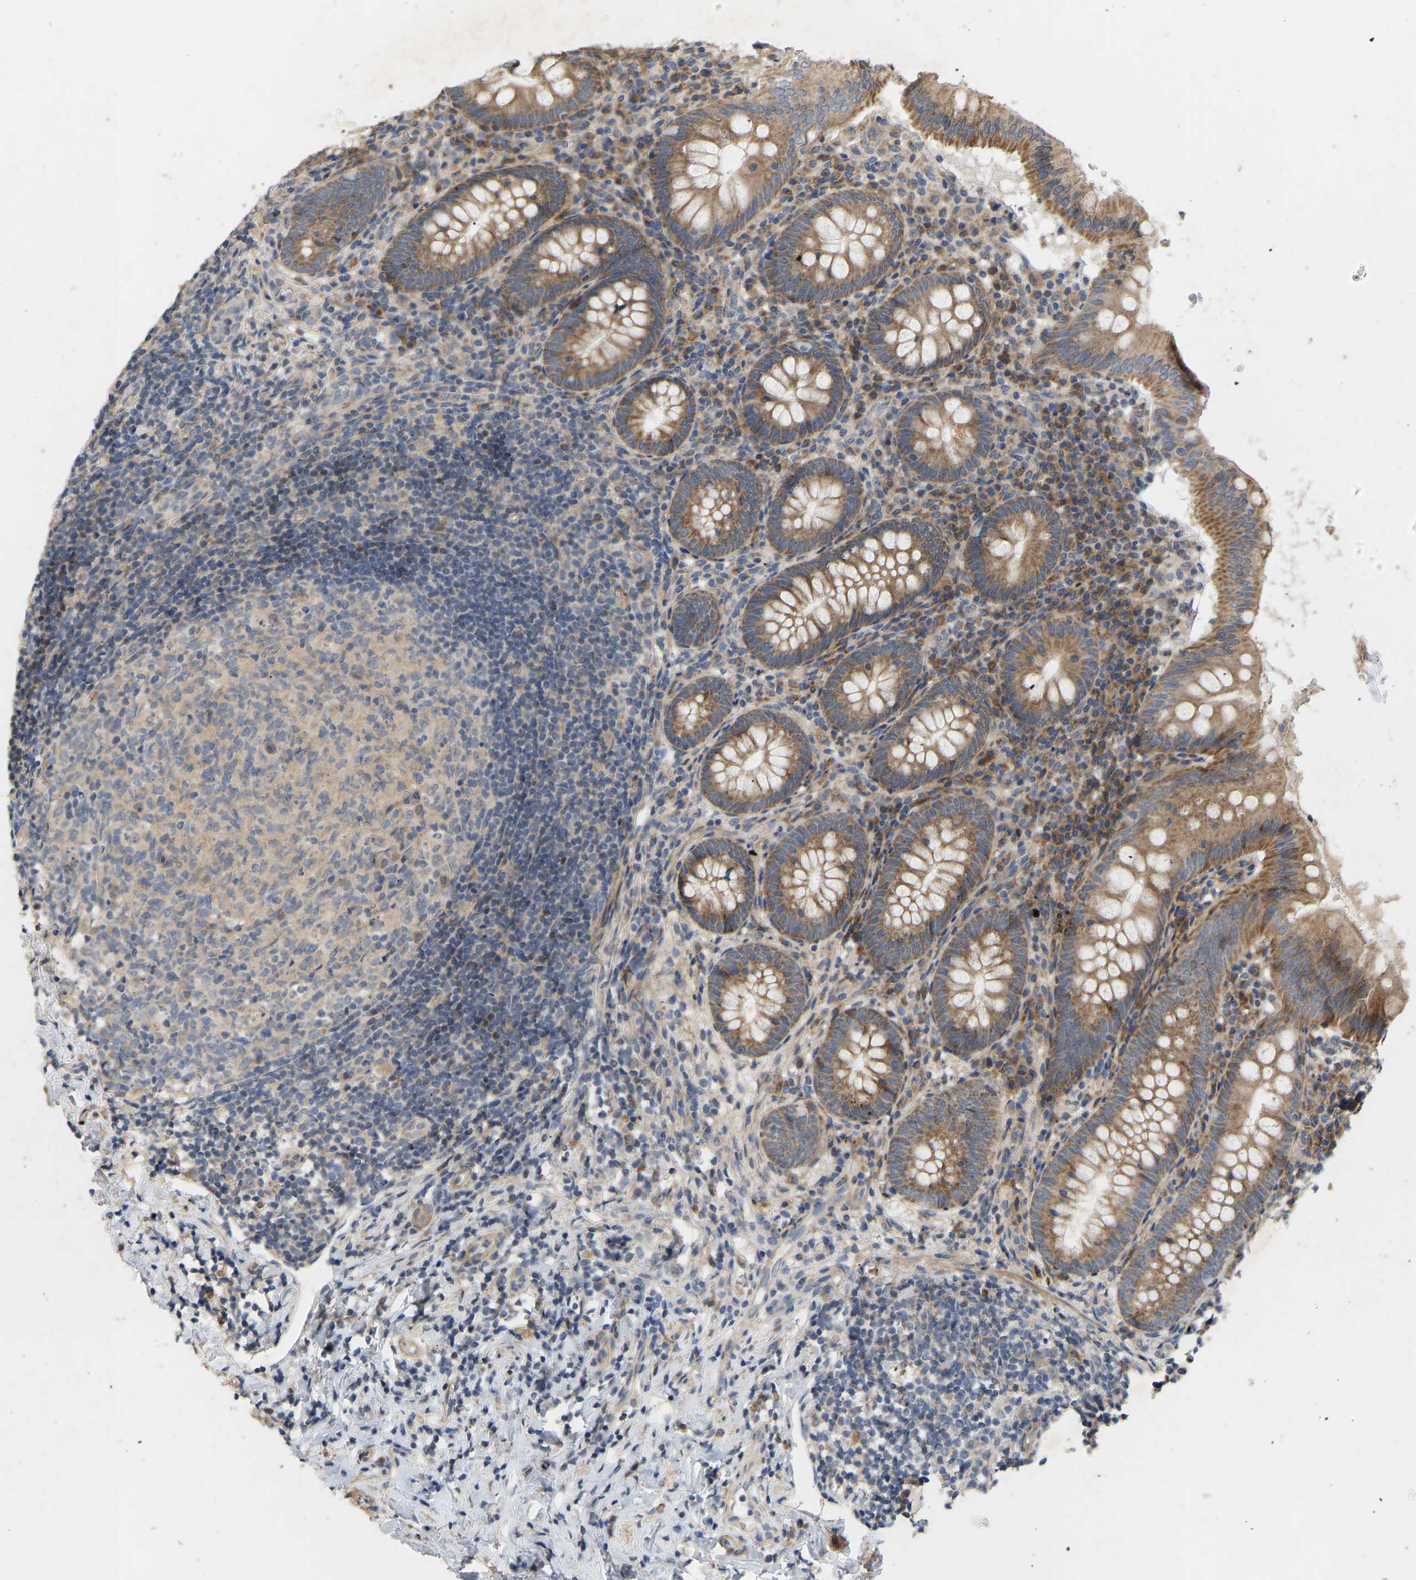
{"staining": {"intensity": "moderate", "quantity": ">75%", "location": "cytoplasmic/membranous"}, "tissue": "appendix", "cell_type": "Glandular cells", "image_type": "normal", "snomed": [{"axis": "morphology", "description": "Normal tissue, NOS"}, {"axis": "topography", "description": "Appendix"}], "caption": "This micrograph exhibits benign appendix stained with immunohistochemistry (IHC) to label a protein in brown. The cytoplasmic/membranous of glandular cells show moderate positivity for the protein. Nuclei are counter-stained blue.", "gene": "HACD2", "patient": {"sex": "male", "age": 8}}